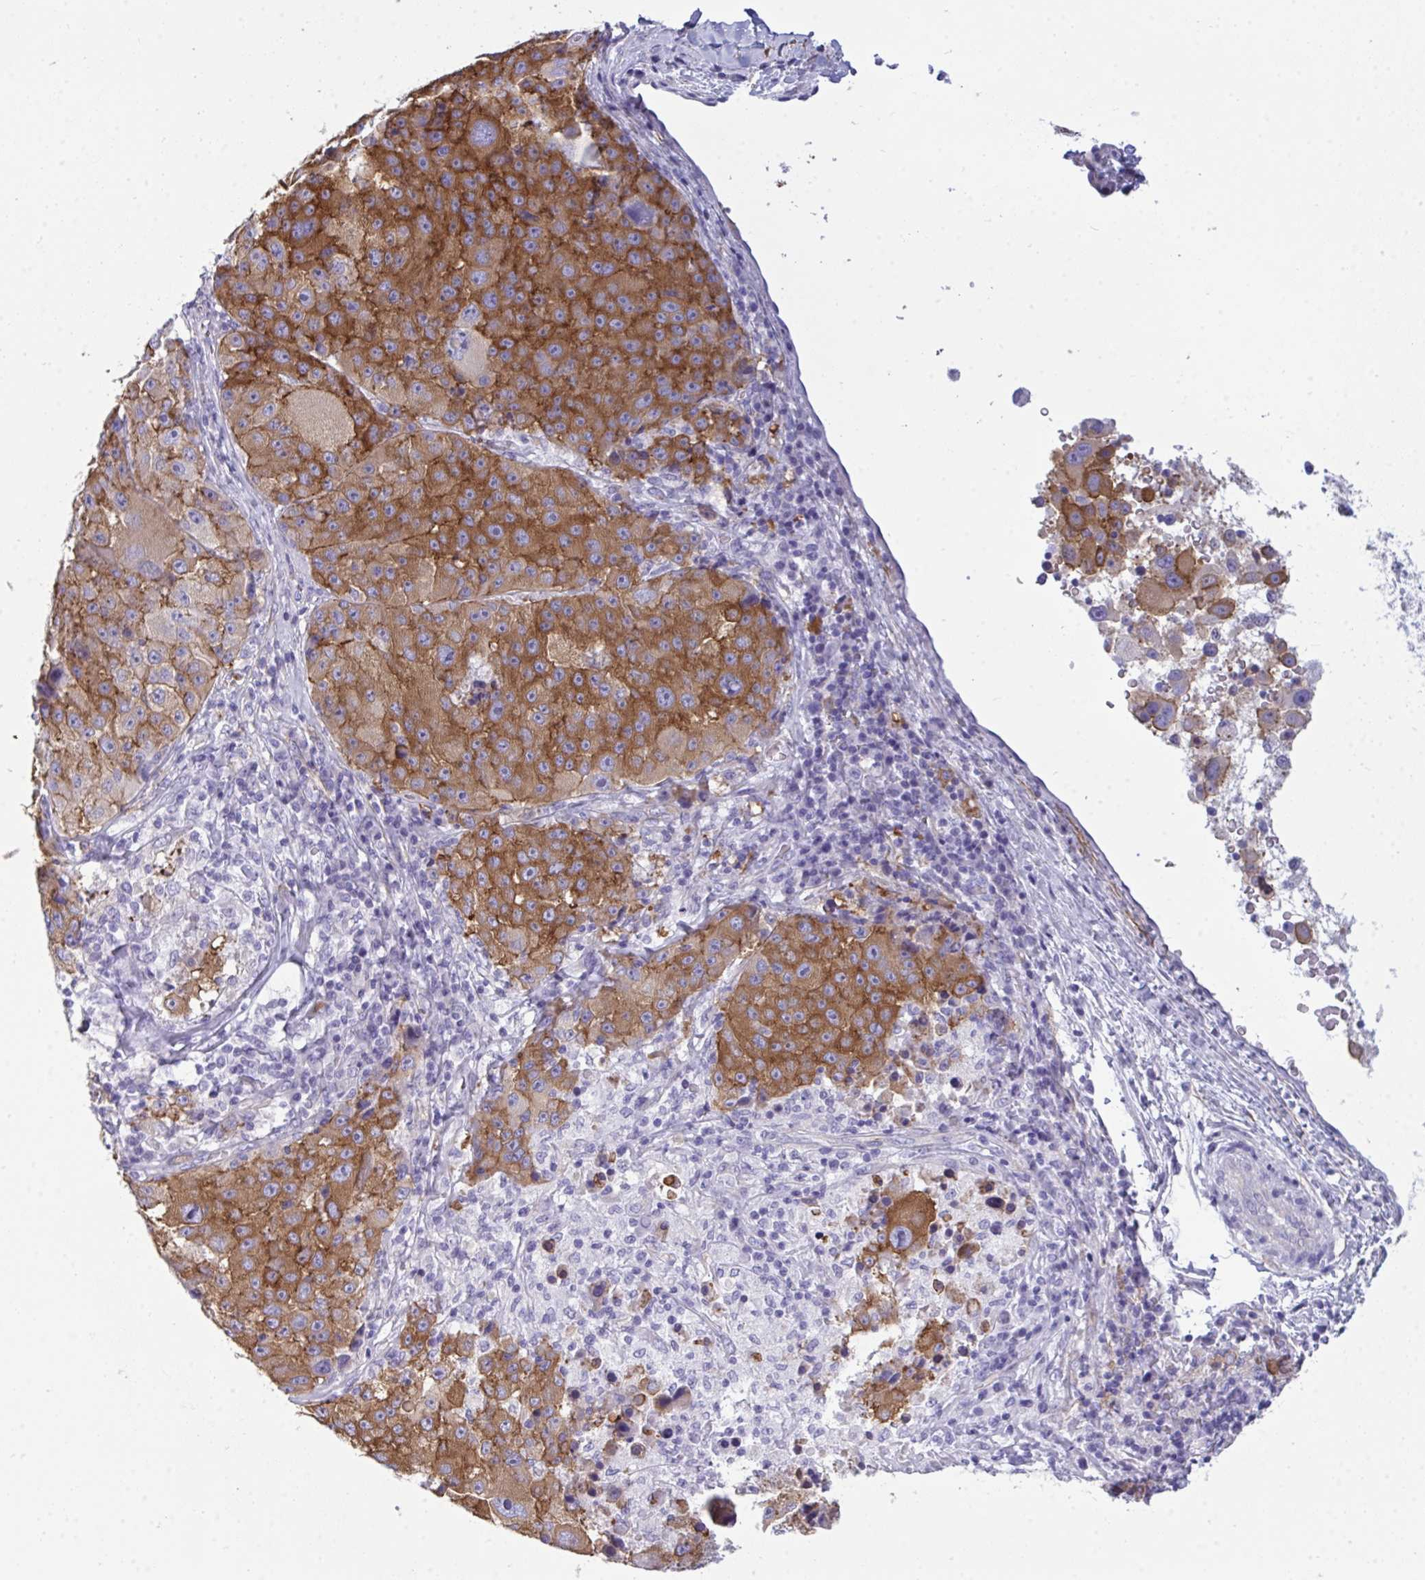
{"staining": {"intensity": "moderate", "quantity": ">75%", "location": "cytoplasmic/membranous"}, "tissue": "melanoma", "cell_type": "Tumor cells", "image_type": "cancer", "snomed": [{"axis": "morphology", "description": "Malignant melanoma, Metastatic site"}, {"axis": "topography", "description": "Lymph node"}], "caption": "The micrograph exhibits a brown stain indicating the presence of a protein in the cytoplasmic/membranous of tumor cells in melanoma.", "gene": "MYH10", "patient": {"sex": "male", "age": 62}}